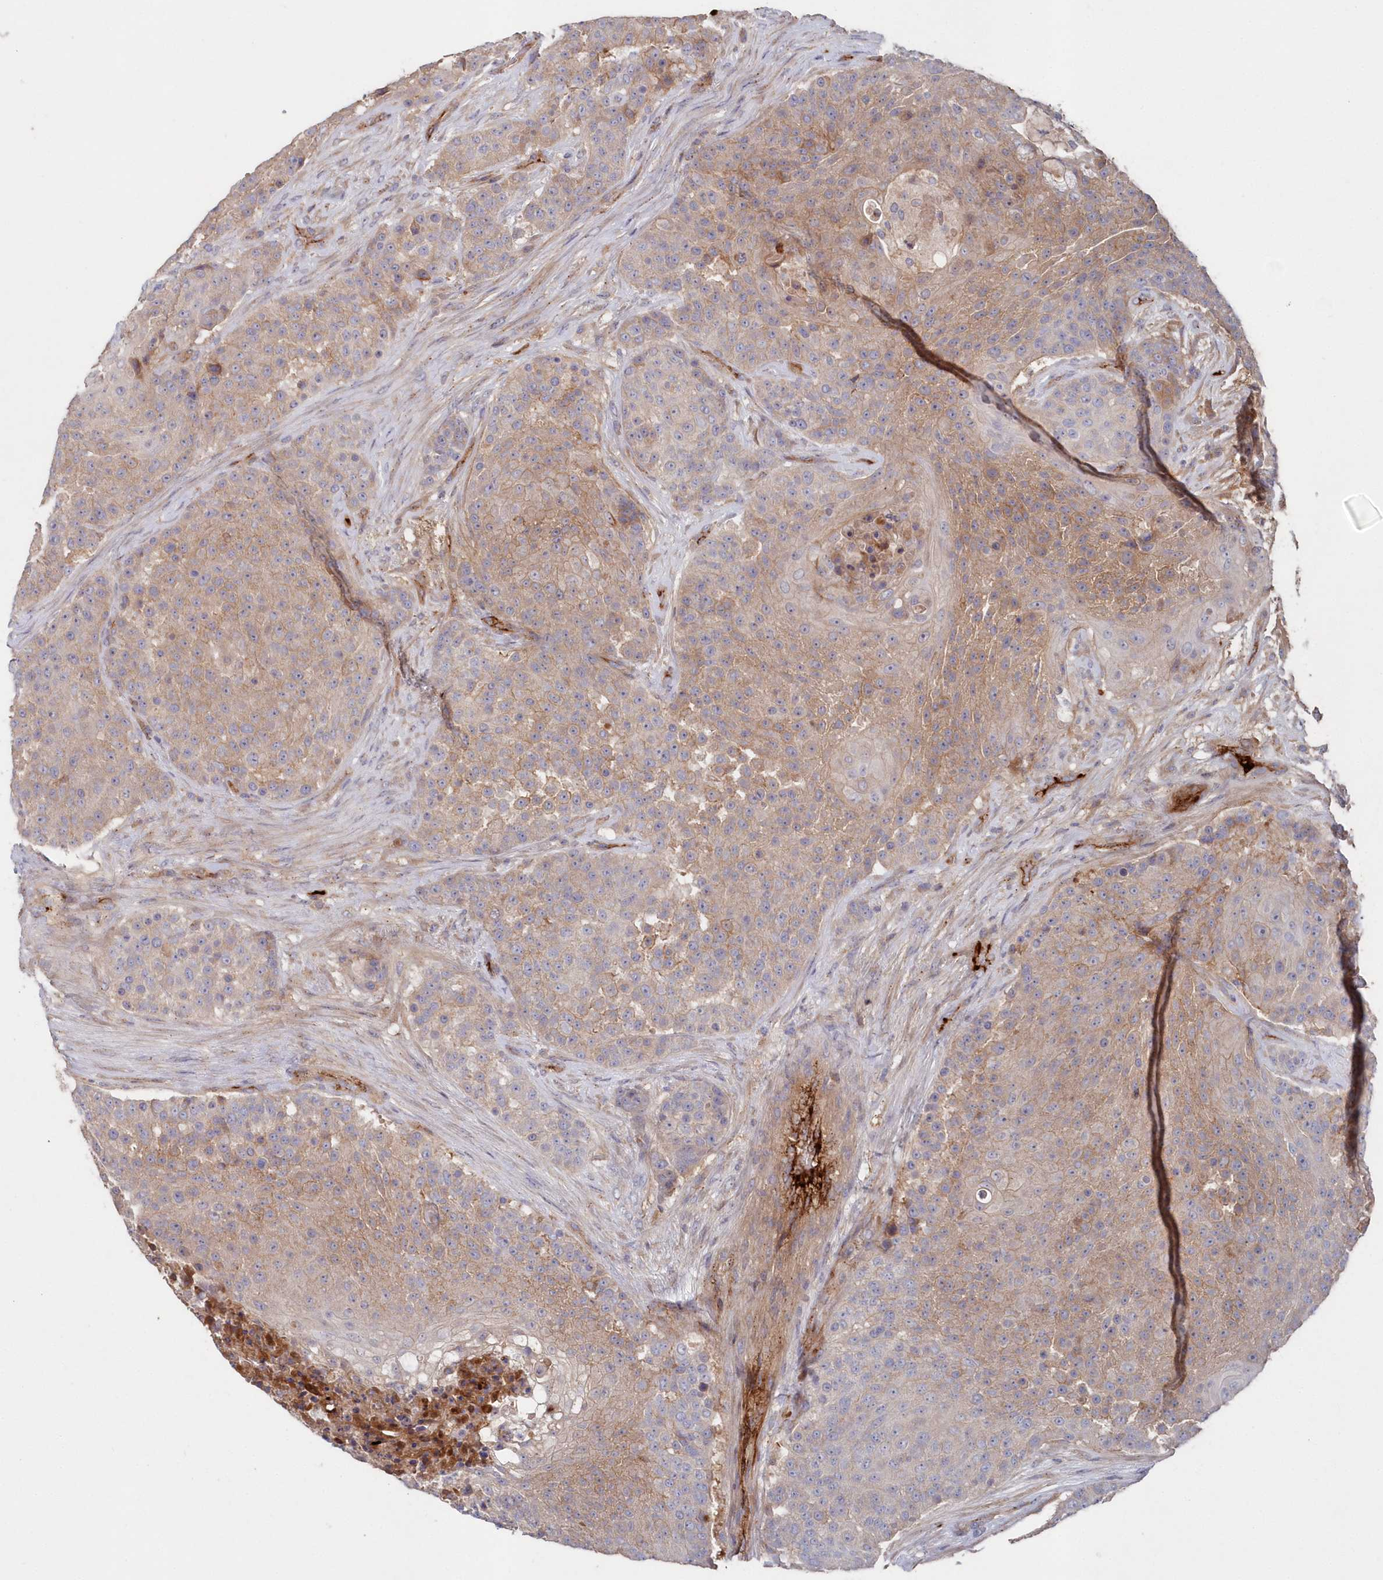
{"staining": {"intensity": "weak", "quantity": "25%-75%", "location": "cytoplasmic/membranous"}, "tissue": "urothelial cancer", "cell_type": "Tumor cells", "image_type": "cancer", "snomed": [{"axis": "morphology", "description": "Urothelial carcinoma, High grade"}, {"axis": "topography", "description": "Urinary bladder"}], "caption": "Urothelial cancer stained with DAB IHC reveals low levels of weak cytoplasmic/membranous expression in about 25%-75% of tumor cells. (Stains: DAB in brown, nuclei in blue, Microscopy: brightfield microscopy at high magnification).", "gene": "ABHD14B", "patient": {"sex": "female", "age": 63}}